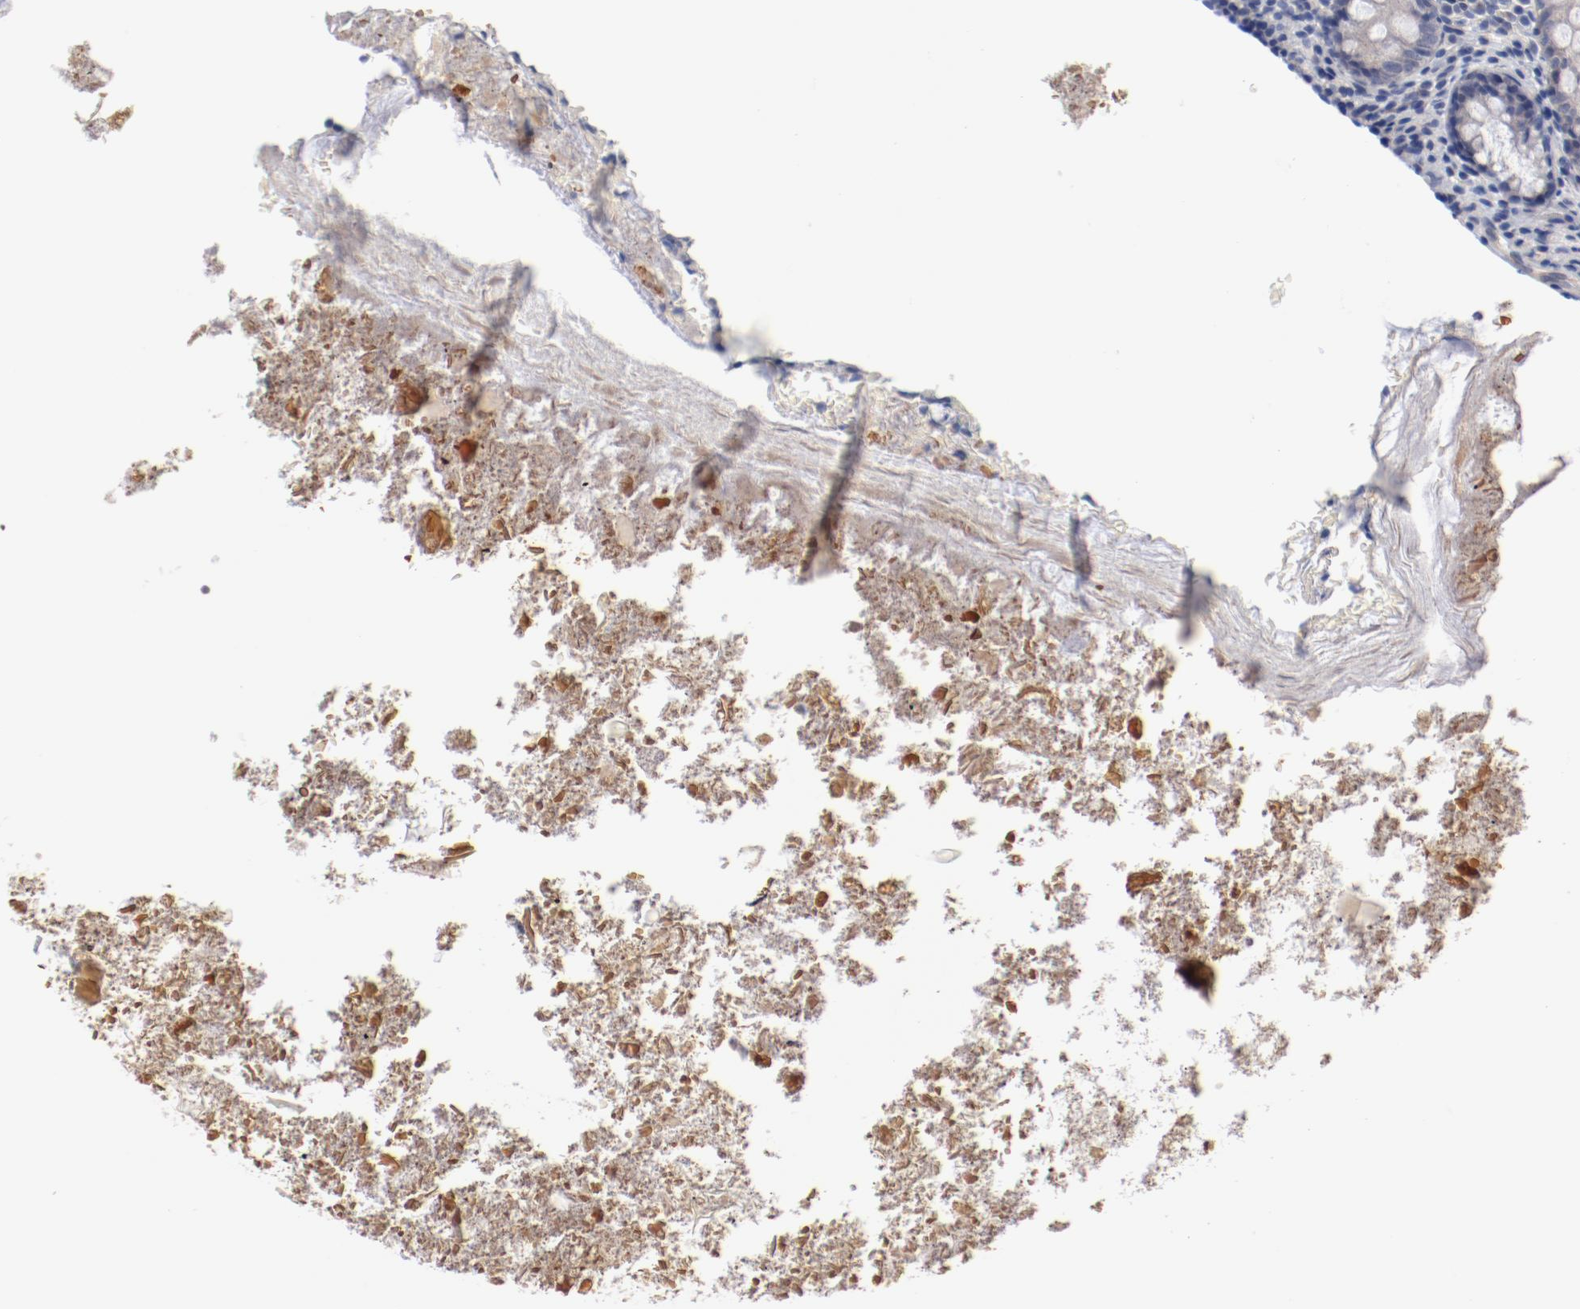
{"staining": {"intensity": "negative", "quantity": "none", "location": "none"}, "tissue": "appendix", "cell_type": "Glandular cells", "image_type": "normal", "snomed": [{"axis": "morphology", "description": "Normal tissue, NOS"}, {"axis": "topography", "description": "Appendix"}], "caption": "This is an immunohistochemistry image of benign appendix. There is no positivity in glandular cells.", "gene": "GPR143", "patient": {"sex": "female", "age": 10}}